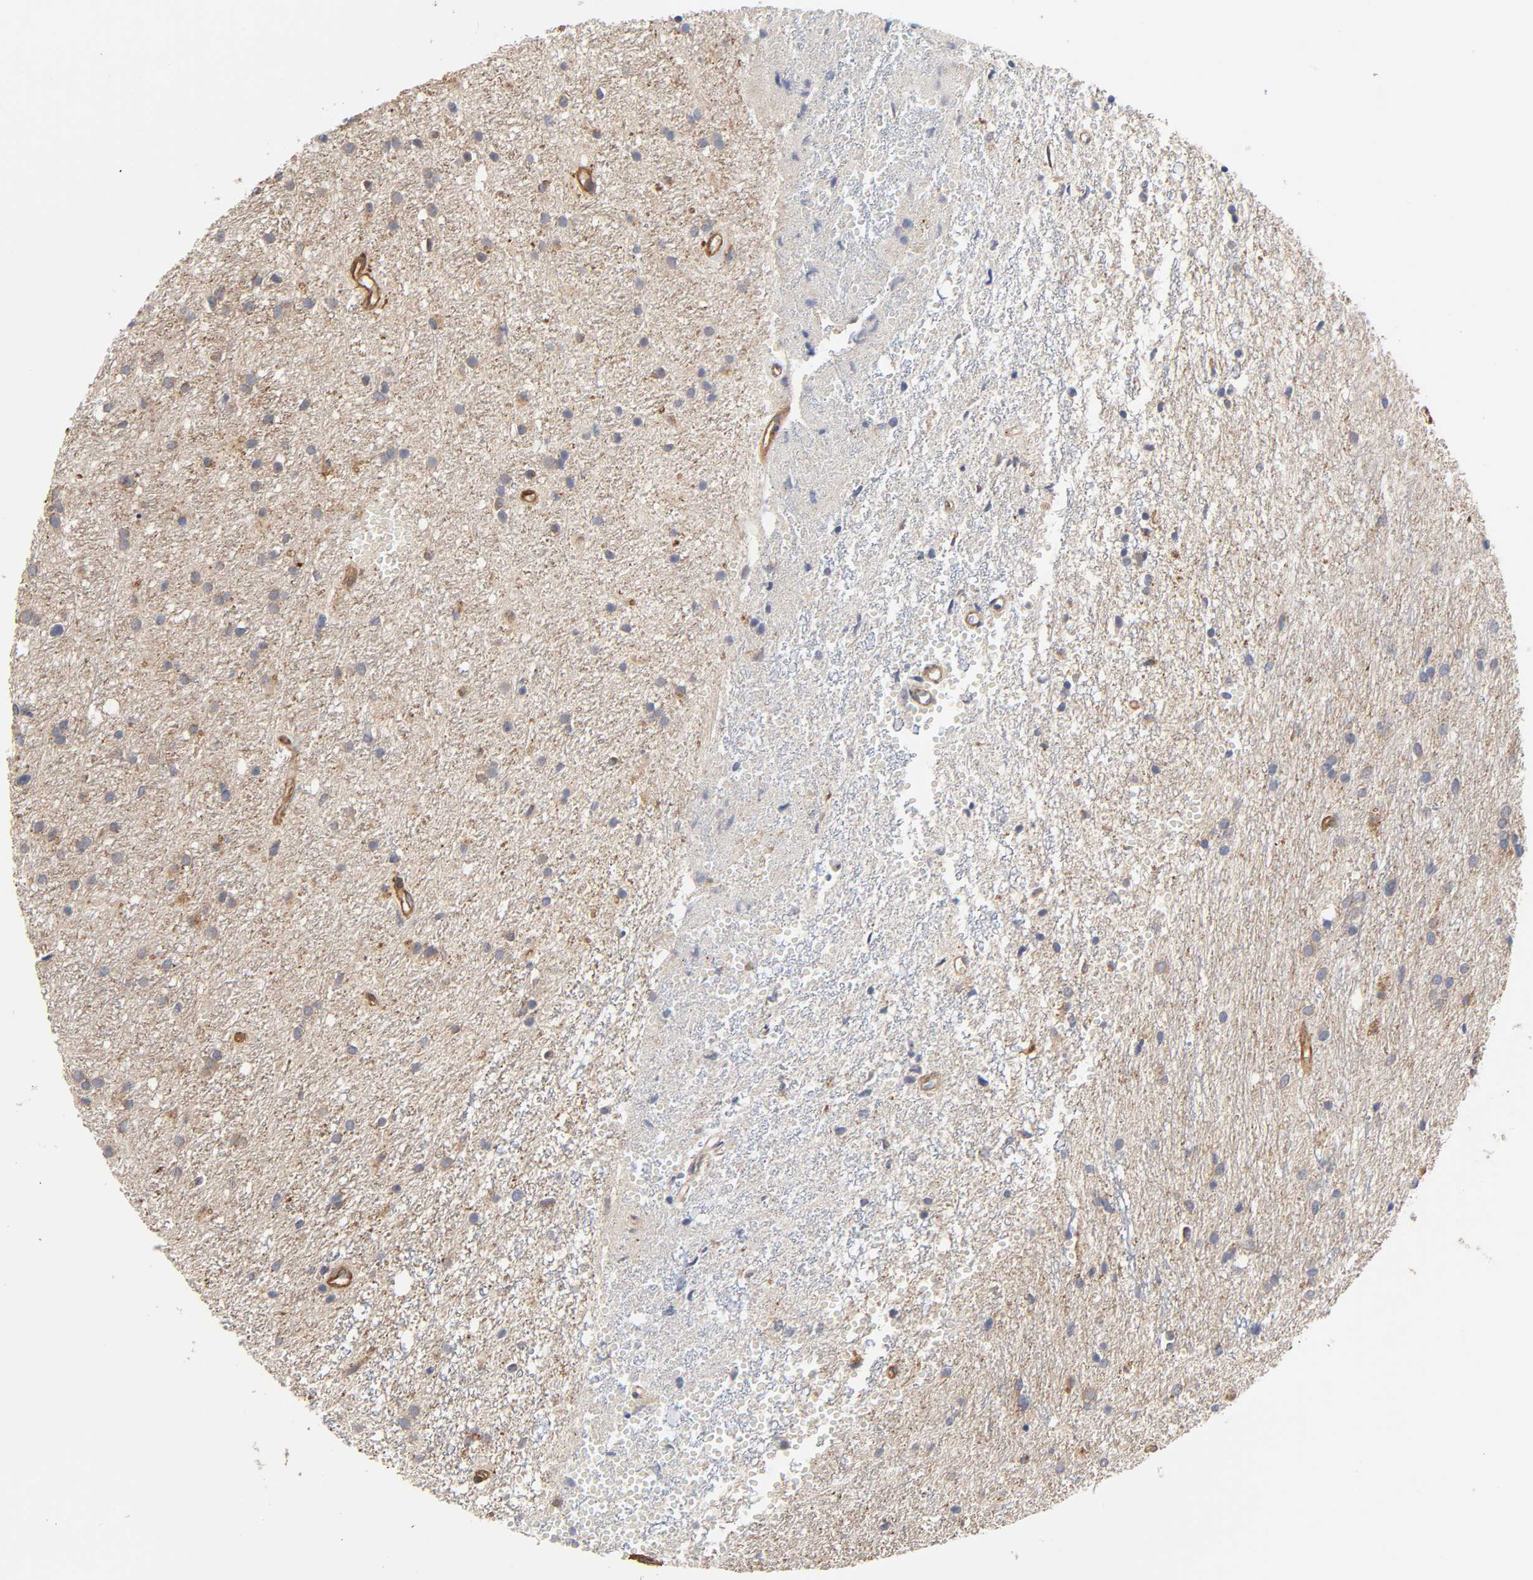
{"staining": {"intensity": "weak", "quantity": "25%-75%", "location": "cytoplasmic/membranous"}, "tissue": "glioma", "cell_type": "Tumor cells", "image_type": "cancer", "snomed": [{"axis": "morphology", "description": "Glioma, malignant, High grade"}, {"axis": "topography", "description": "Brain"}], "caption": "Protein expression analysis of human glioma reveals weak cytoplasmic/membranous positivity in about 25%-75% of tumor cells.", "gene": "LAMTOR2", "patient": {"sex": "female", "age": 59}}